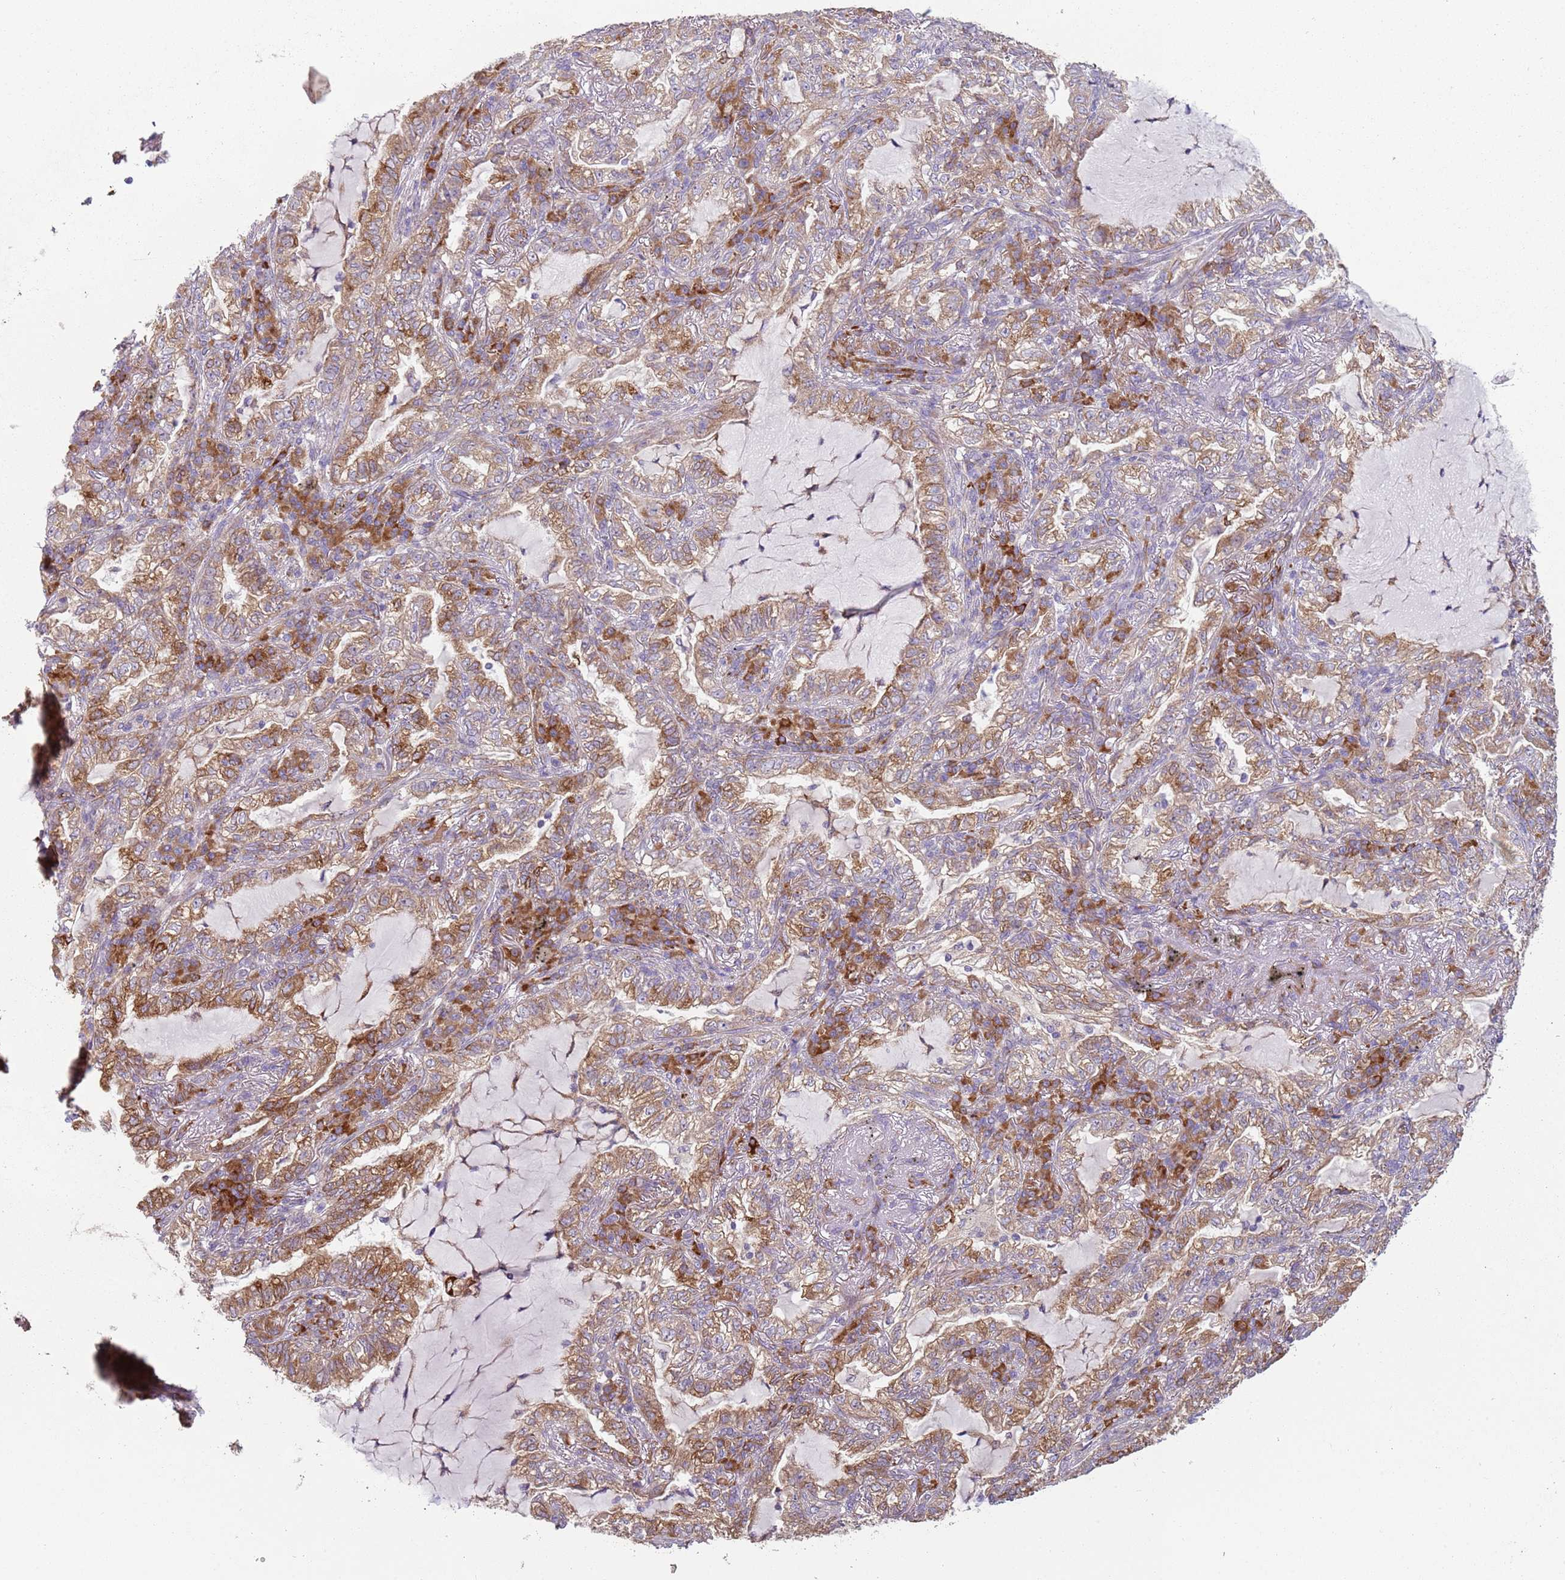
{"staining": {"intensity": "moderate", "quantity": "25%-75%", "location": "cytoplasmic/membranous"}, "tissue": "lung cancer", "cell_type": "Tumor cells", "image_type": "cancer", "snomed": [{"axis": "morphology", "description": "Adenocarcinoma, NOS"}, {"axis": "topography", "description": "Lung"}], "caption": "Tumor cells reveal moderate cytoplasmic/membranous expression in approximately 25%-75% of cells in lung adenocarcinoma.", "gene": "SPATA2", "patient": {"sex": "female", "age": 73}}